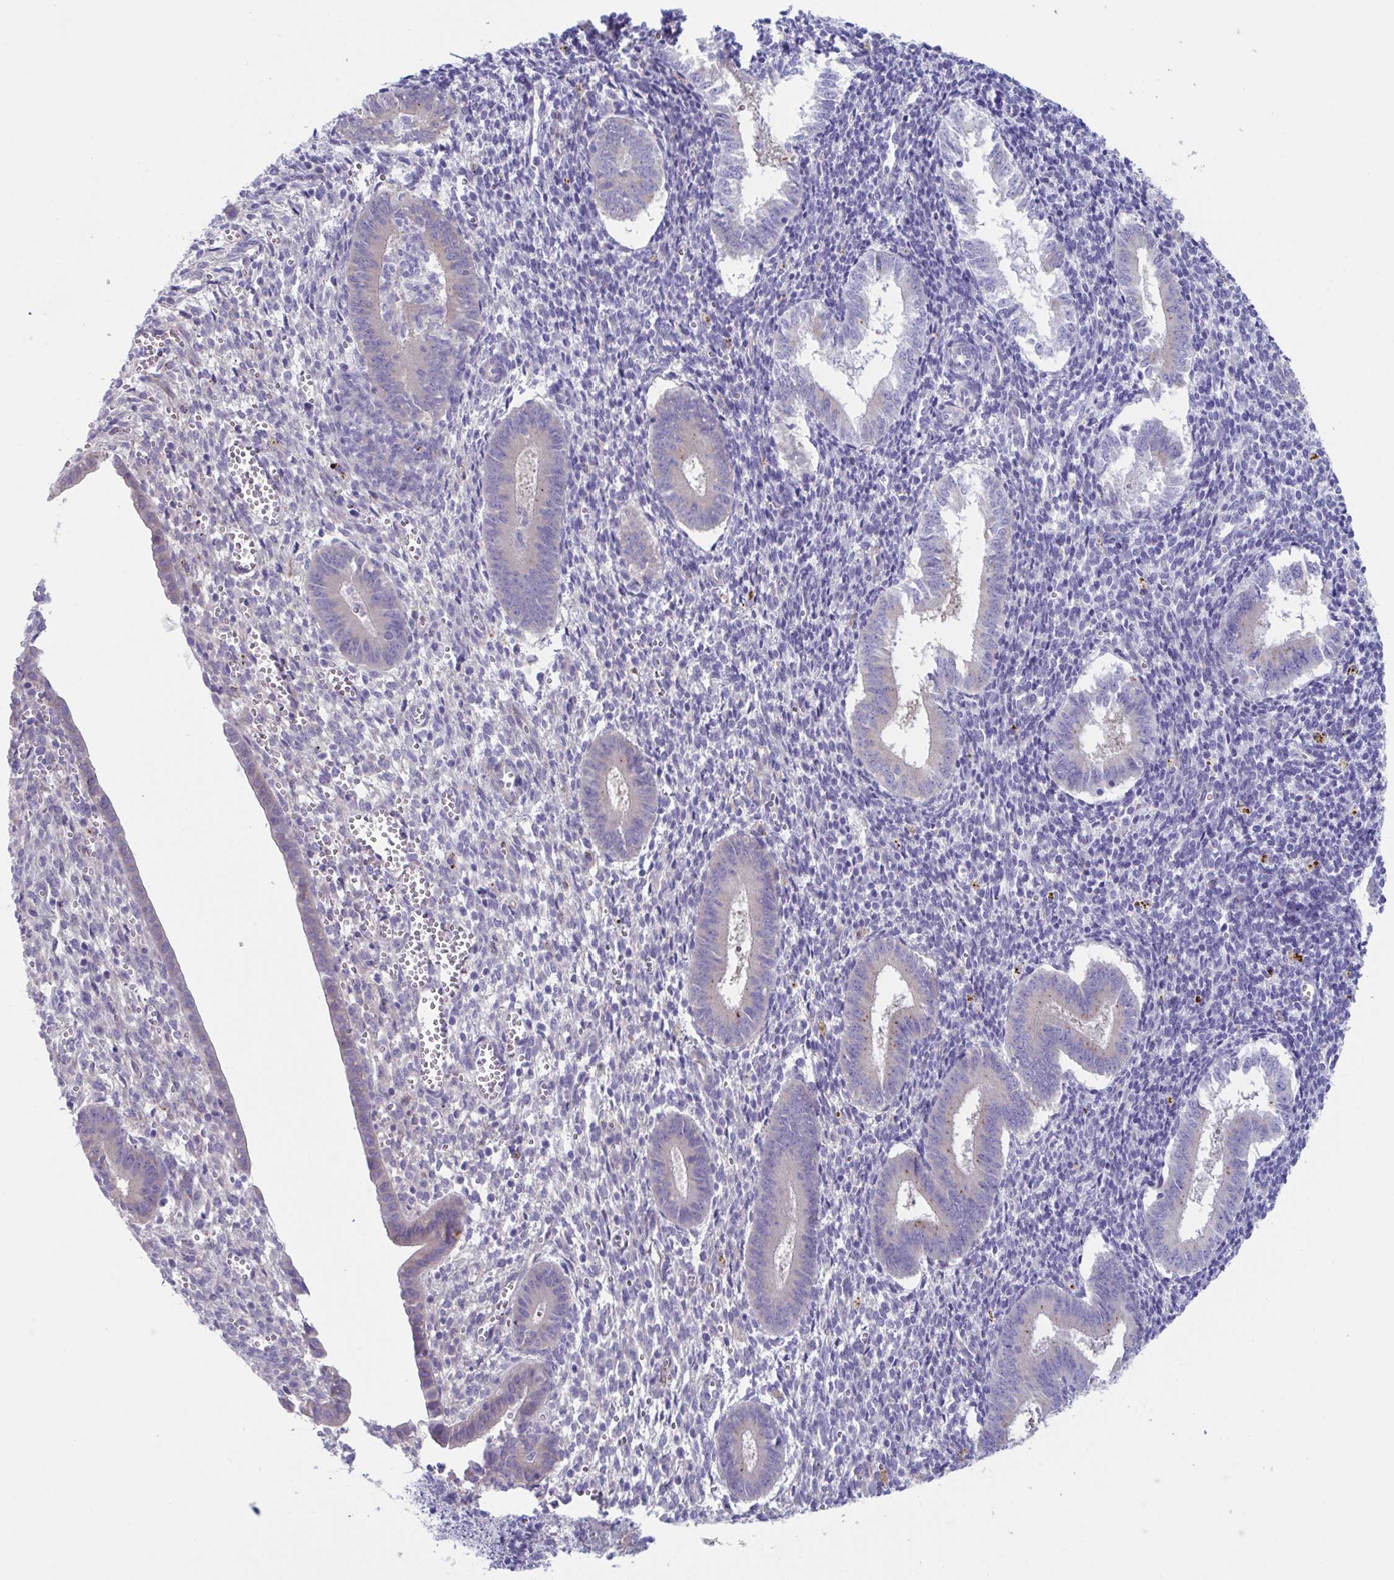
{"staining": {"intensity": "negative", "quantity": "none", "location": "none"}, "tissue": "endometrium", "cell_type": "Cells in endometrial stroma", "image_type": "normal", "snomed": [{"axis": "morphology", "description": "Normal tissue, NOS"}, {"axis": "topography", "description": "Endometrium"}], "caption": "An immunohistochemistry (IHC) photomicrograph of unremarkable endometrium is shown. There is no staining in cells in endometrial stroma of endometrium. (DAB (3,3'-diaminobenzidine) immunohistochemistry (IHC) with hematoxylin counter stain).", "gene": "LPIN3", "patient": {"sex": "female", "age": 25}}